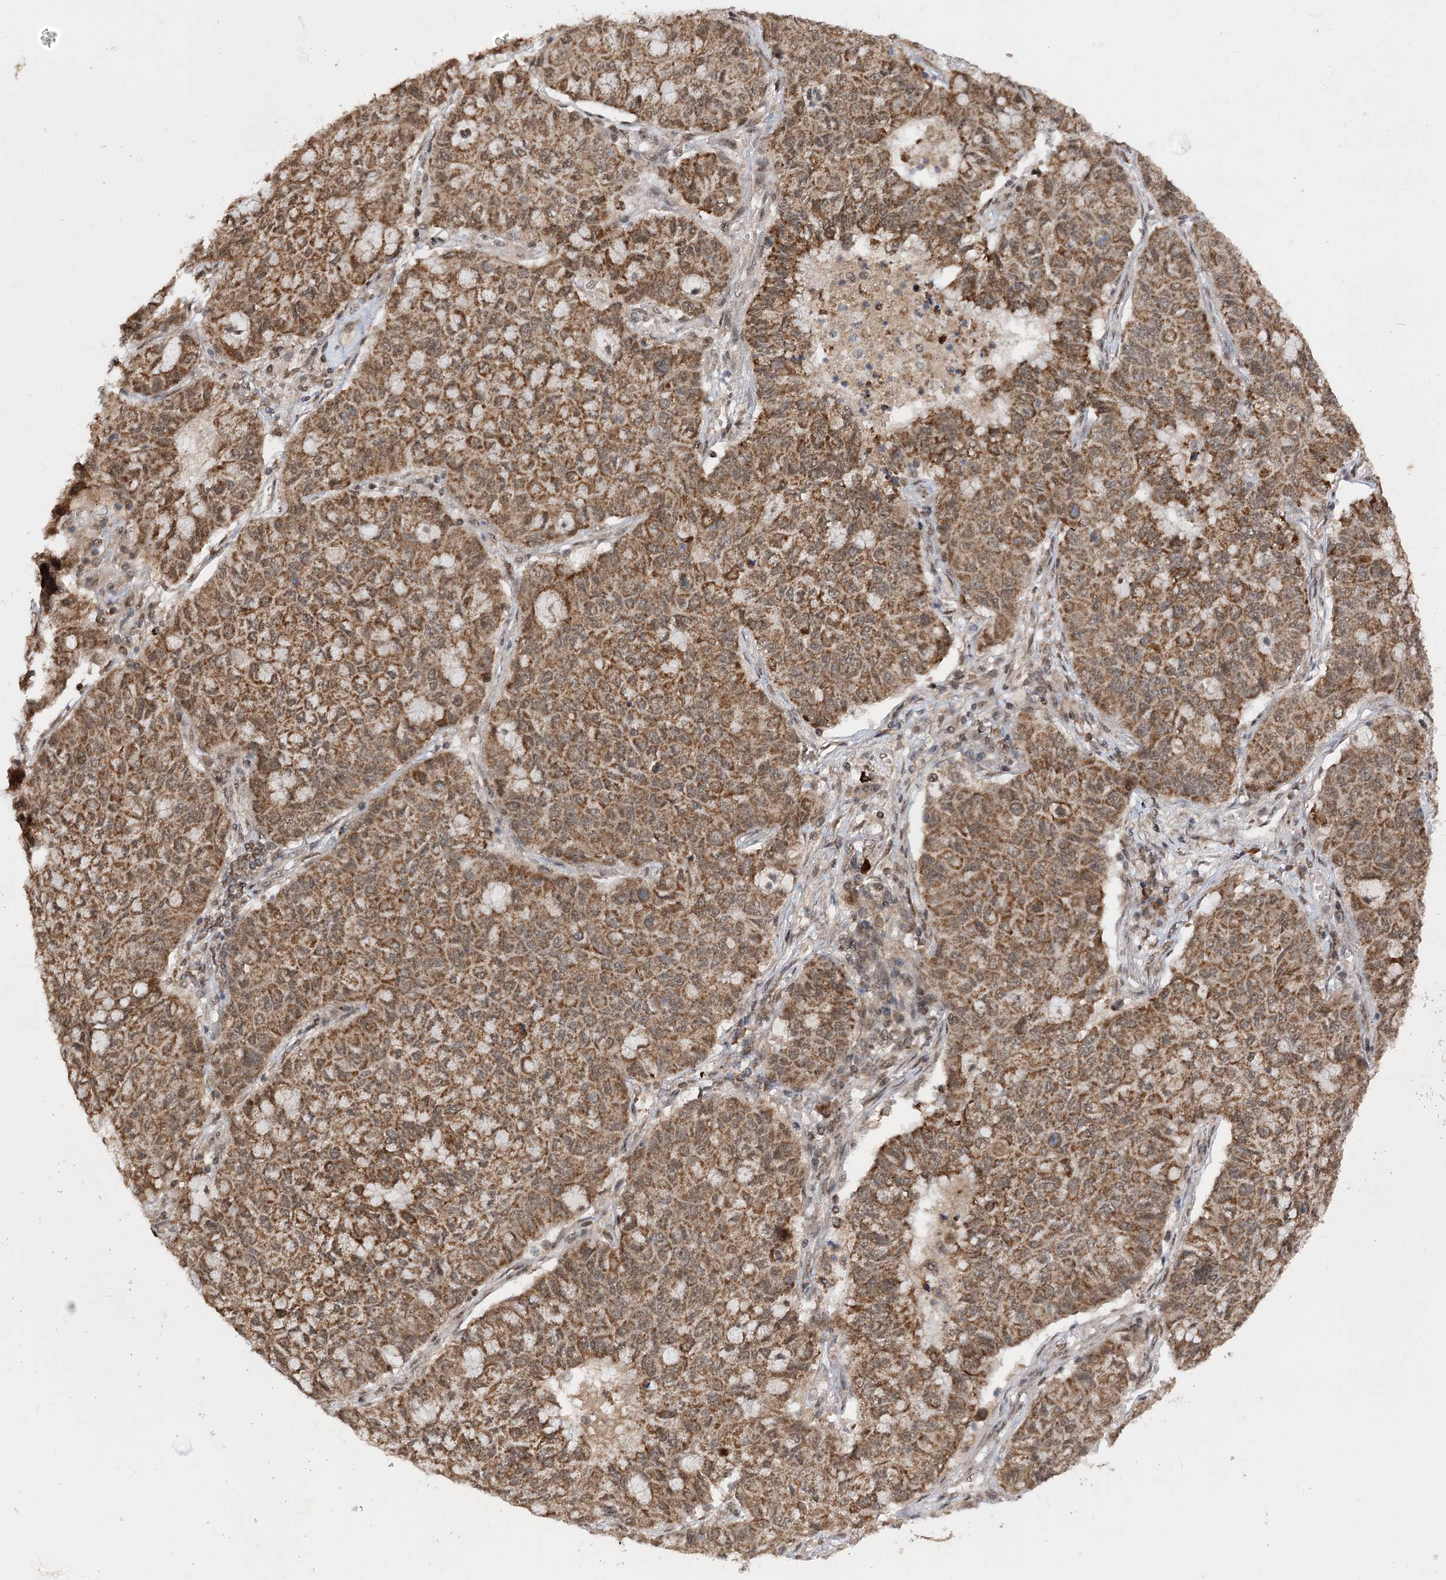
{"staining": {"intensity": "moderate", "quantity": ">75%", "location": "cytoplasmic/membranous"}, "tissue": "lung cancer", "cell_type": "Tumor cells", "image_type": "cancer", "snomed": [{"axis": "morphology", "description": "Squamous cell carcinoma, NOS"}, {"axis": "topography", "description": "Lung"}], "caption": "Immunohistochemical staining of lung squamous cell carcinoma exhibits medium levels of moderate cytoplasmic/membranous protein expression in approximately >75% of tumor cells.", "gene": "FAM53B", "patient": {"sex": "male", "age": 74}}